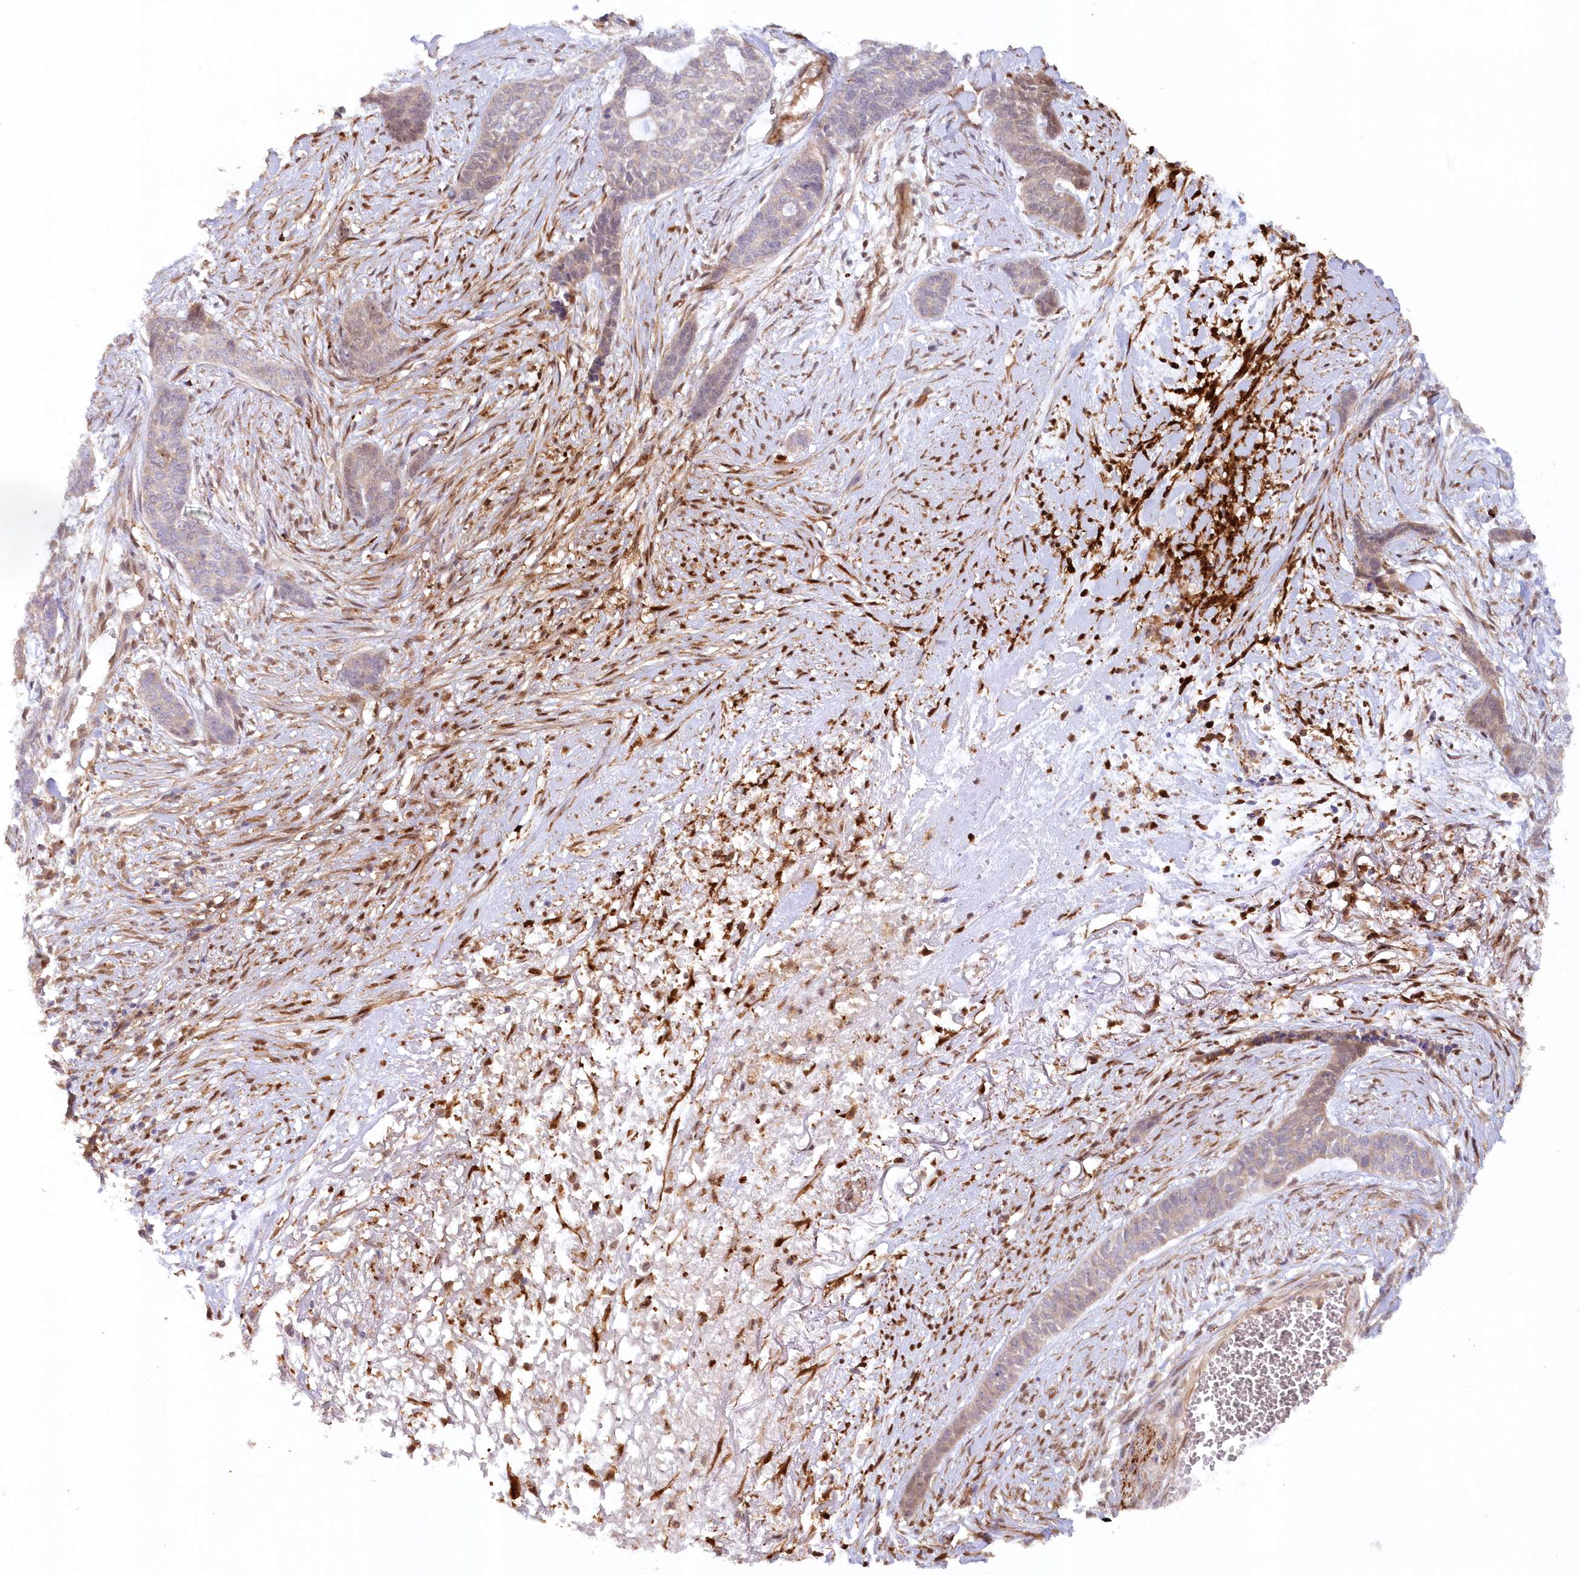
{"staining": {"intensity": "moderate", "quantity": "25%-75%", "location": "cytoplasmic/membranous"}, "tissue": "skin cancer", "cell_type": "Tumor cells", "image_type": "cancer", "snomed": [{"axis": "morphology", "description": "Basal cell carcinoma"}, {"axis": "topography", "description": "Skin"}], "caption": "Immunohistochemistry image of human skin cancer stained for a protein (brown), which demonstrates medium levels of moderate cytoplasmic/membranous positivity in approximately 25%-75% of tumor cells.", "gene": "GBE1", "patient": {"sex": "female", "age": 64}}